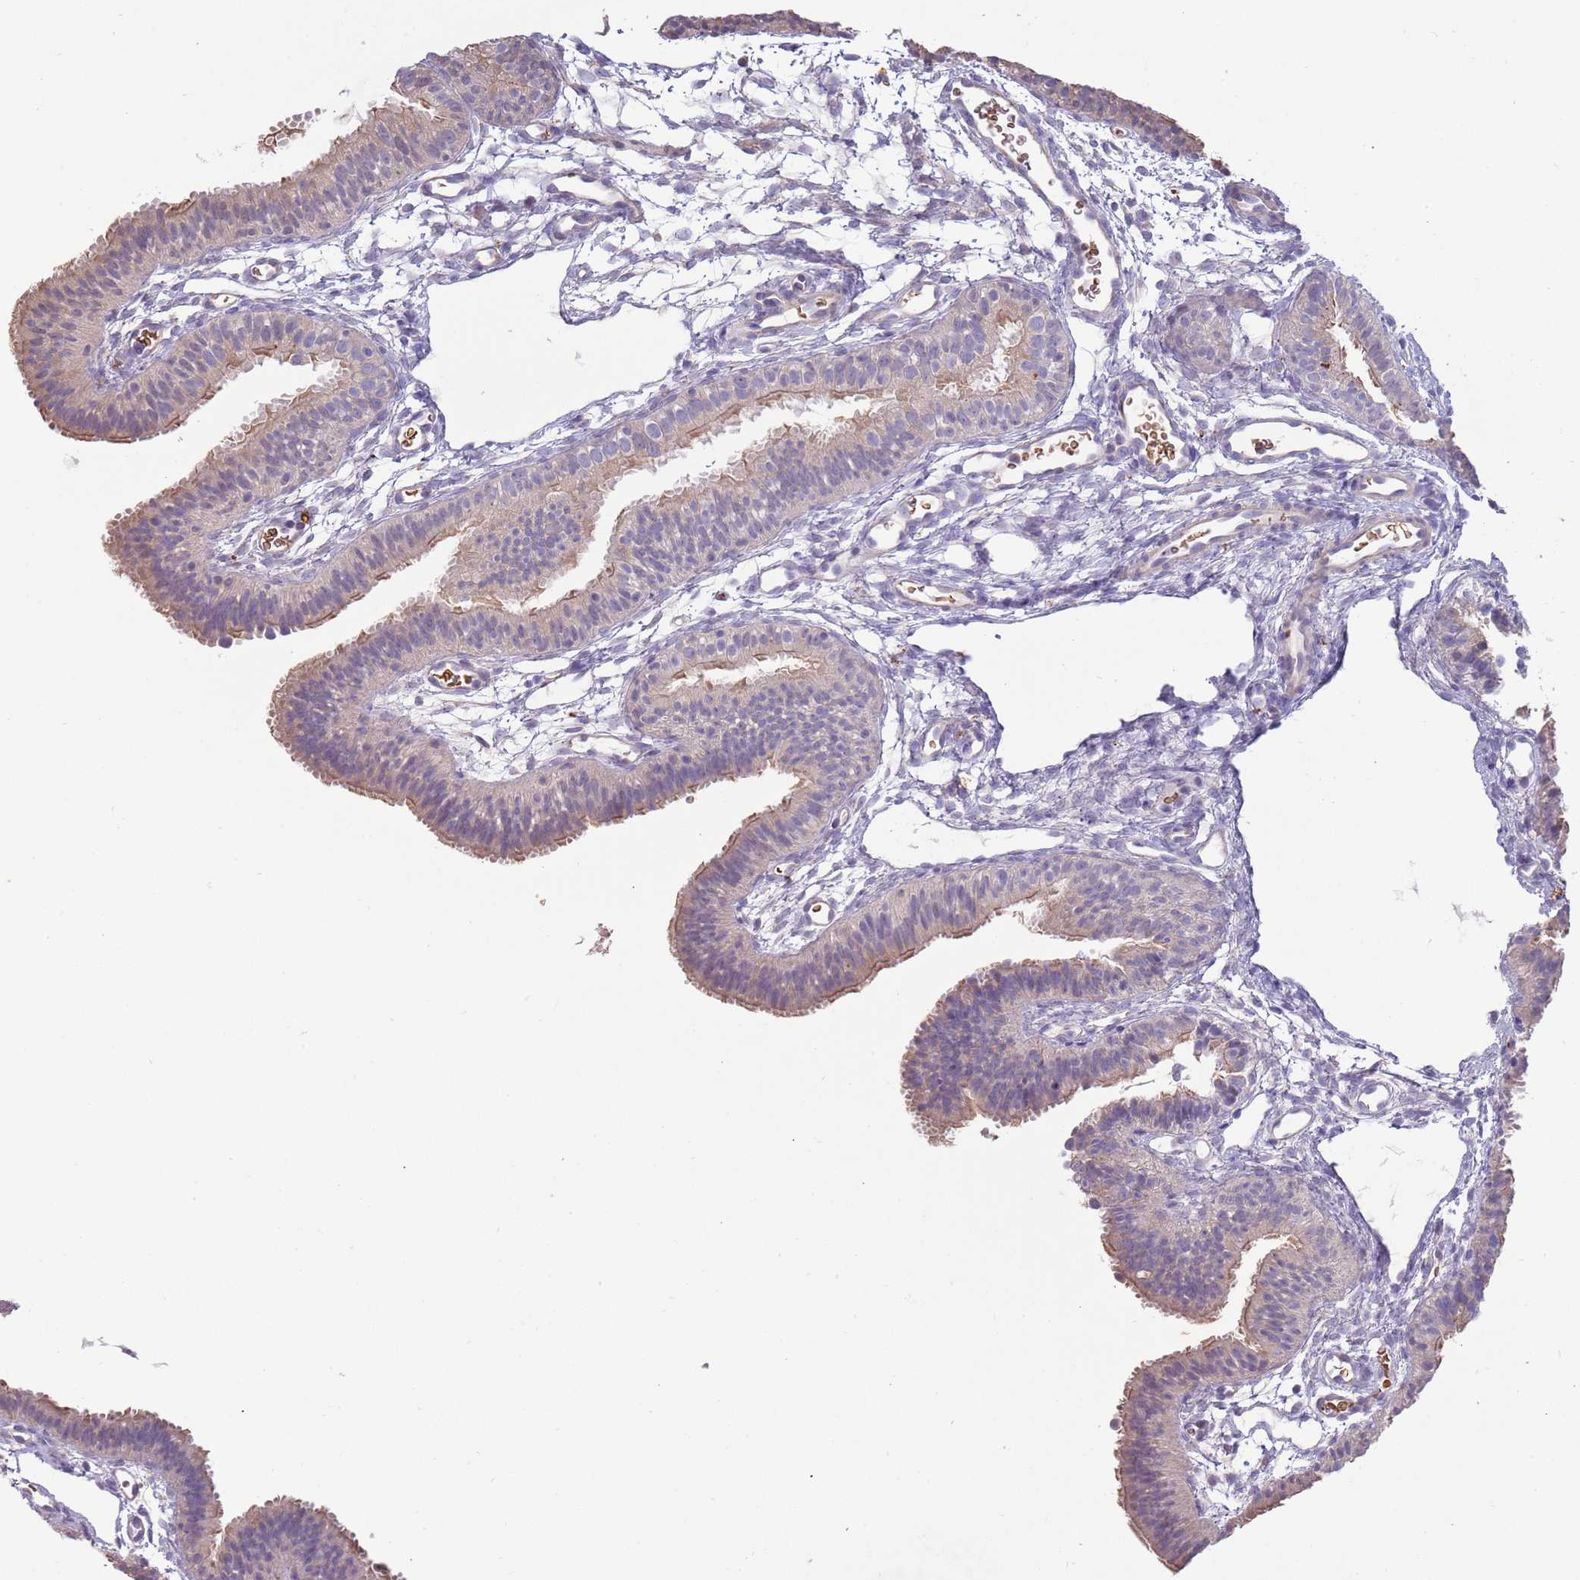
{"staining": {"intensity": "weak", "quantity": "25%-75%", "location": "cytoplasmic/membranous"}, "tissue": "fallopian tube", "cell_type": "Glandular cells", "image_type": "normal", "snomed": [{"axis": "morphology", "description": "Normal tissue, NOS"}, {"axis": "topography", "description": "Fallopian tube"}], "caption": "Fallopian tube stained with DAB immunohistochemistry reveals low levels of weak cytoplasmic/membranous expression in about 25%-75% of glandular cells. Immunohistochemistry (ihc) stains the protein in brown and the nuclei are stained blue.", "gene": "P2RY13", "patient": {"sex": "female", "age": 35}}